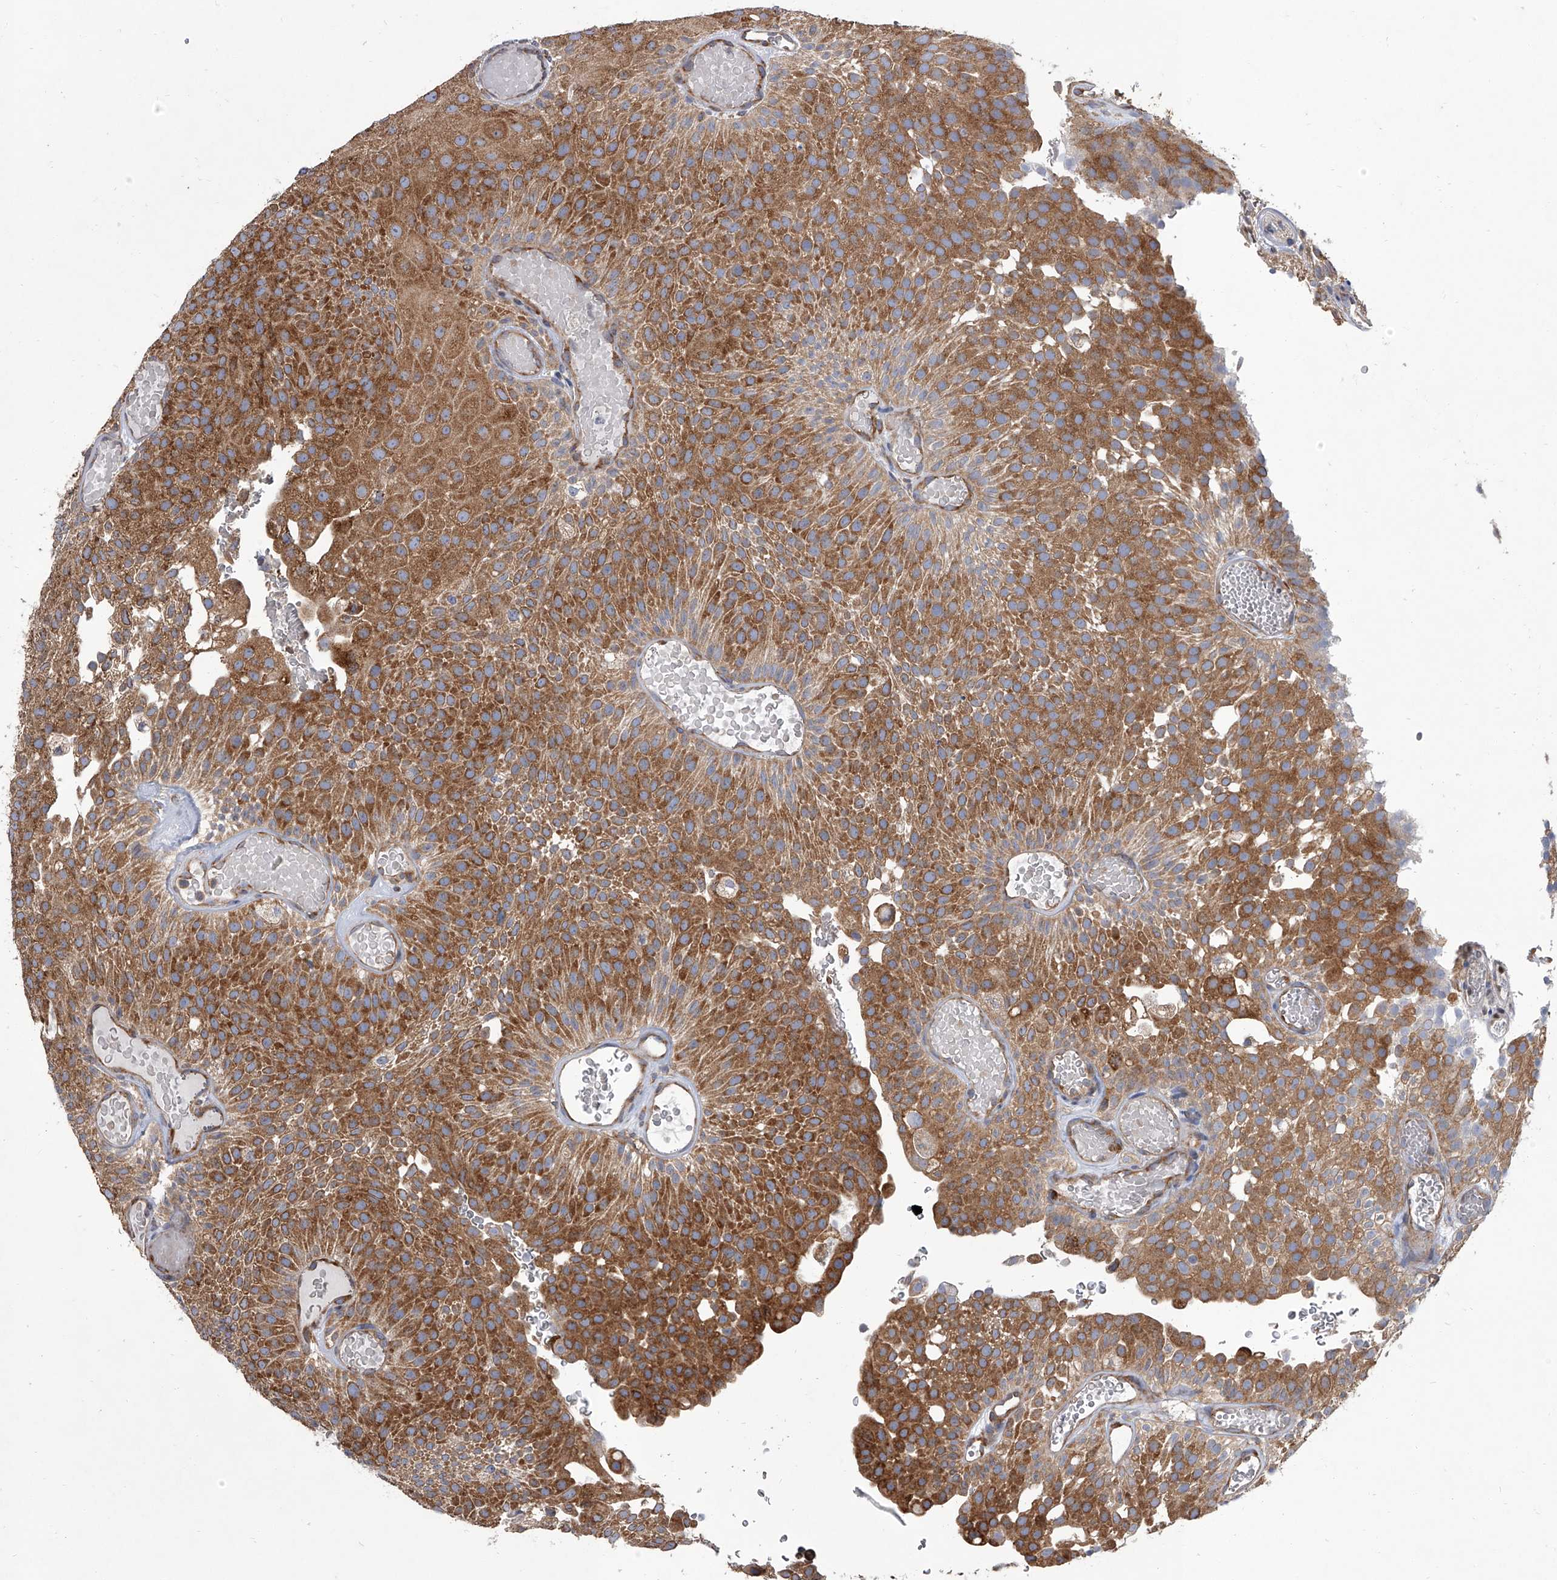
{"staining": {"intensity": "strong", "quantity": ">75%", "location": "cytoplasmic/membranous"}, "tissue": "urothelial cancer", "cell_type": "Tumor cells", "image_type": "cancer", "snomed": [{"axis": "morphology", "description": "Urothelial carcinoma, Low grade"}, {"axis": "topography", "description": "Urinary bladder"}], "caption": "High-power microscopy captured an immunohistochemistry histopathology image of urothelial cancer, revealing strong cytoplasmic/membranous positivity in approximately >75% of tumor cells.", "gene": "EIF2S2", "patient": {"sex": "male", "age": 78}}